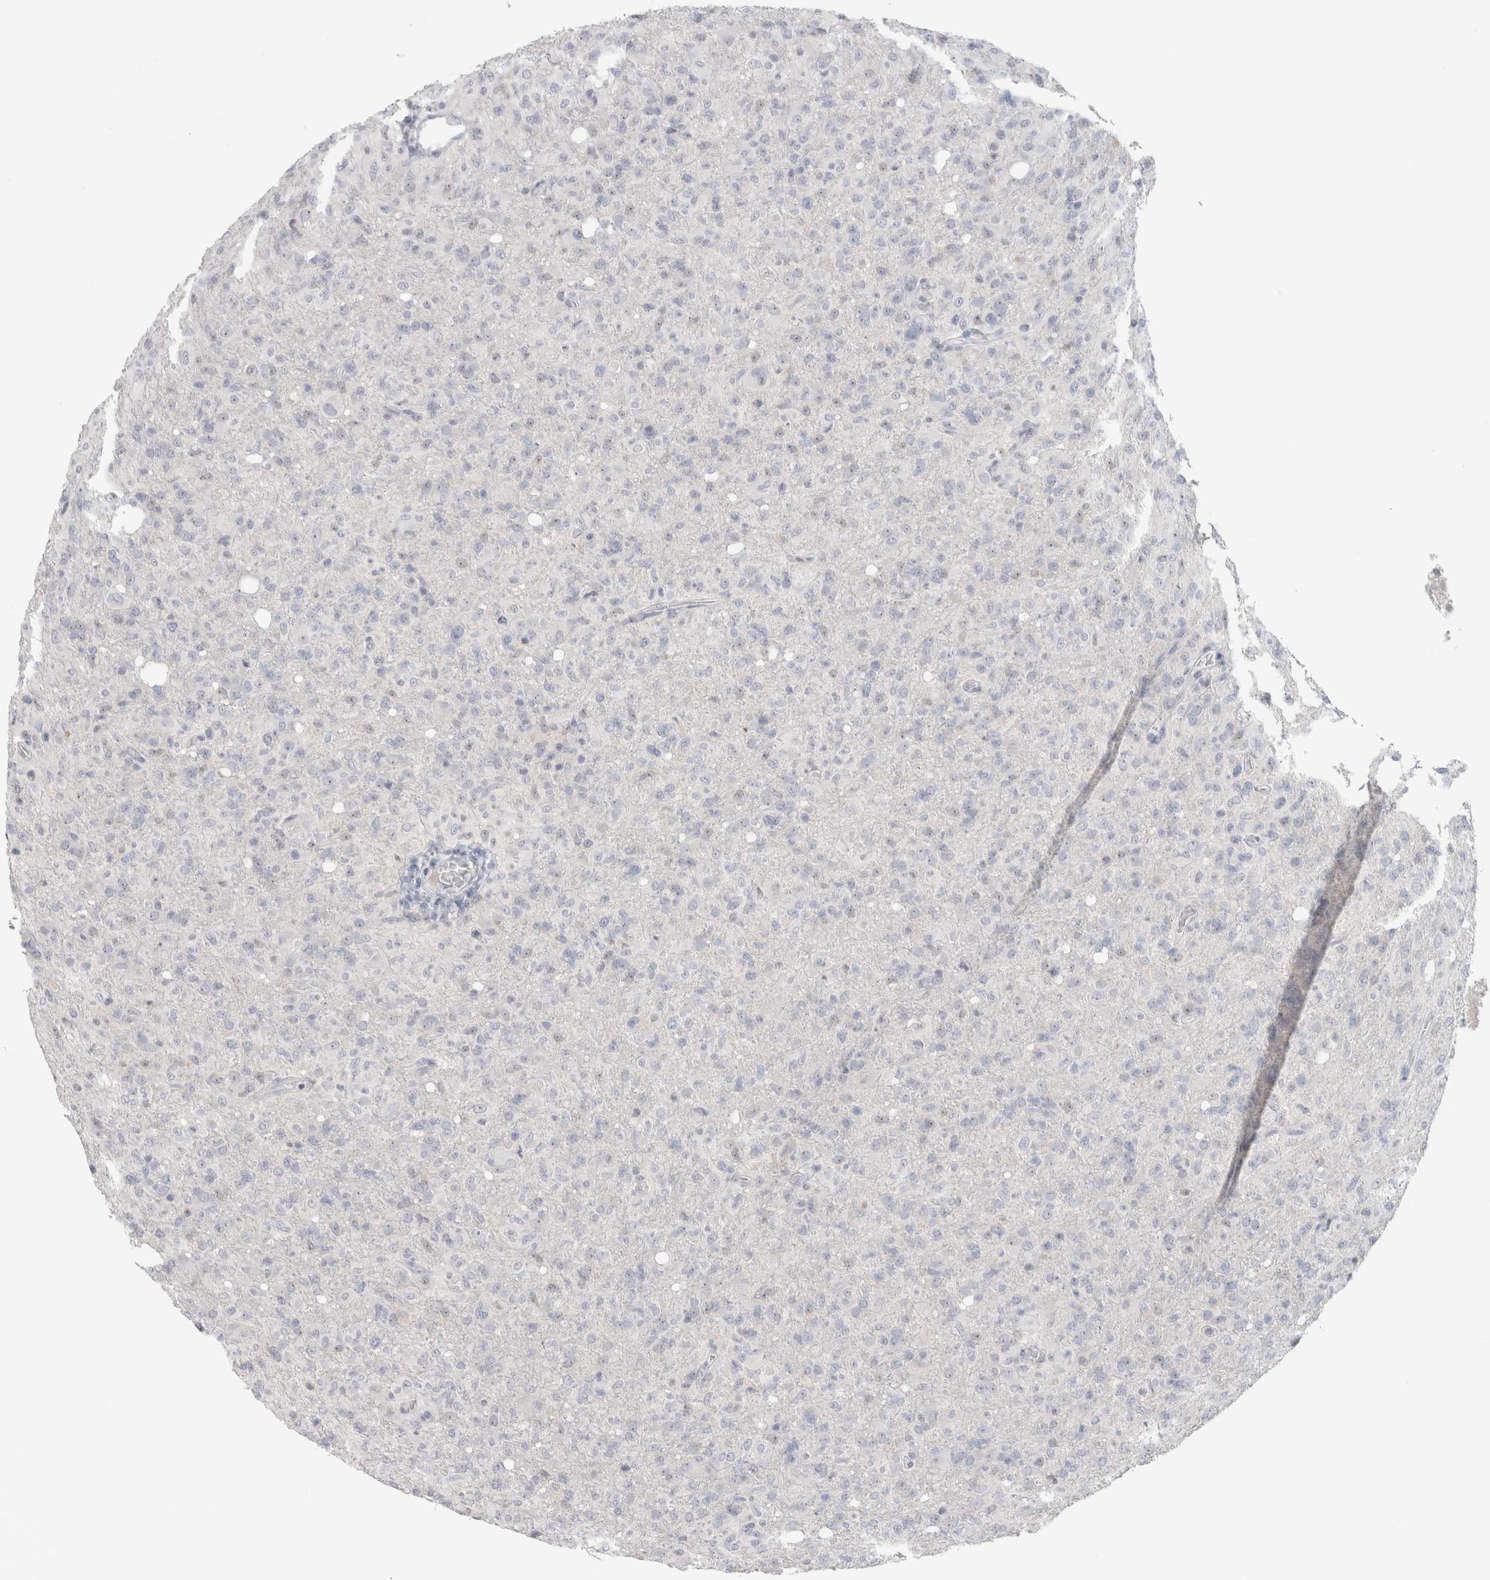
{"staining": {"intensity": "negative", "quantity": "none", "location": "none"}, "tissue": "glioma", "cell_type": "Tumor cells", "image_type": "cancer", "snomed": [{"axis": "morphology", "description": "Glioma, malignant, High grade"}, {"axis": "topography", "description": "Brain"}], "caption": "DAB immunohistochemical staining of human malignant high-grade glioma exhibits no significant staining in tumor cells.", "gene": "FMR1NB", "patient": {"sex": "female", "age": 57}}